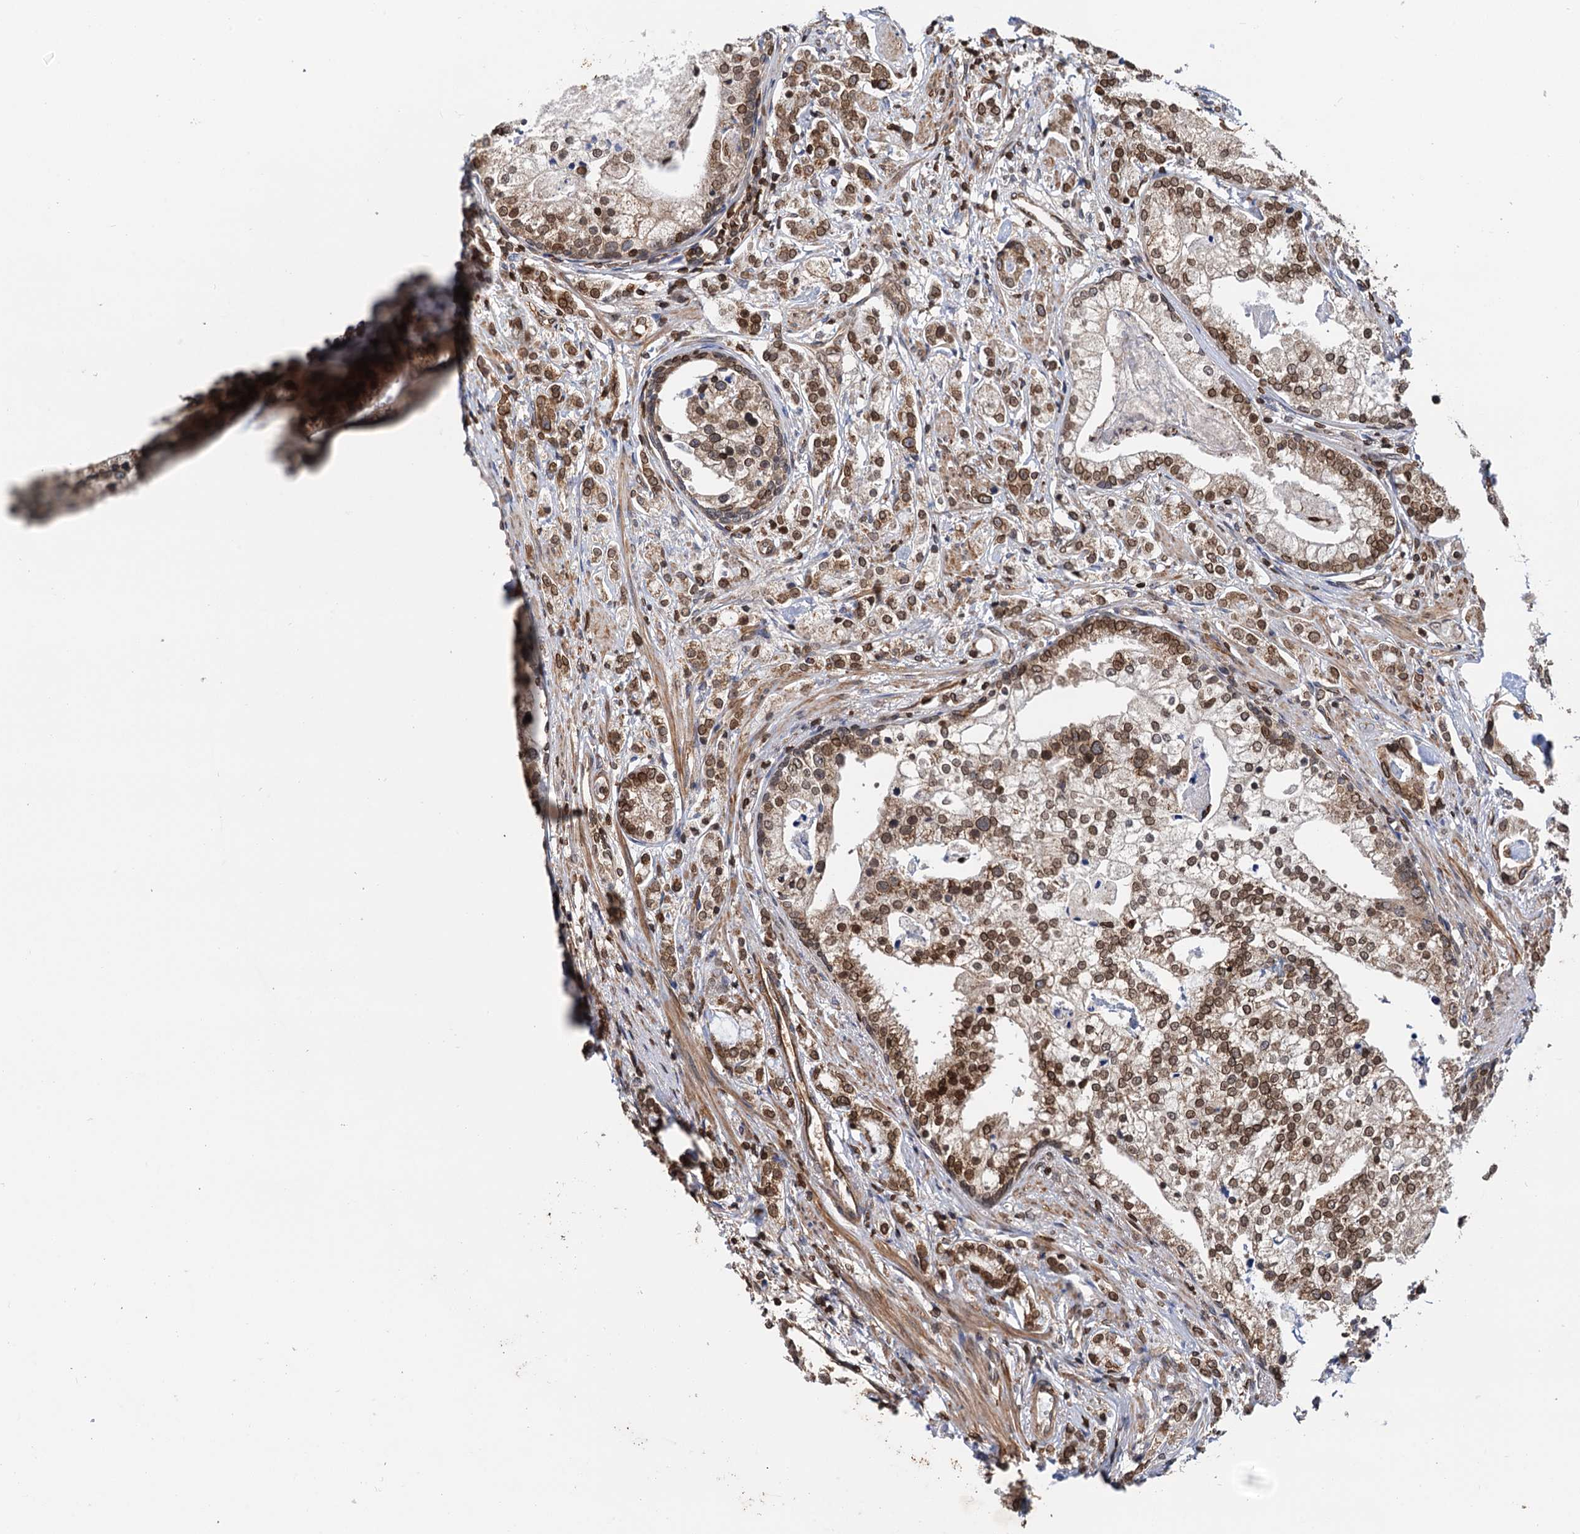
{"staining": {"intensity": "strong", "quantity": ">75%", "location": "nuclear"}, "tissue": "prostate cancer", "cell_type": "Tumor cells", "image_type": "cancer", "snomed": [{"axis": "morphology", "description": "Adenocarcinoma, High grade"}, {"axis": "topography", "description": "Prostate"}], "caption": "Immunohistochemical staining of adenocarcinoma (high-grade) (prostate) exhibits strong nuclear protein expression in about >75% of tumor cells.", "gene": "ZC3H13", "patient": {"sex": "male", "age": 69}}